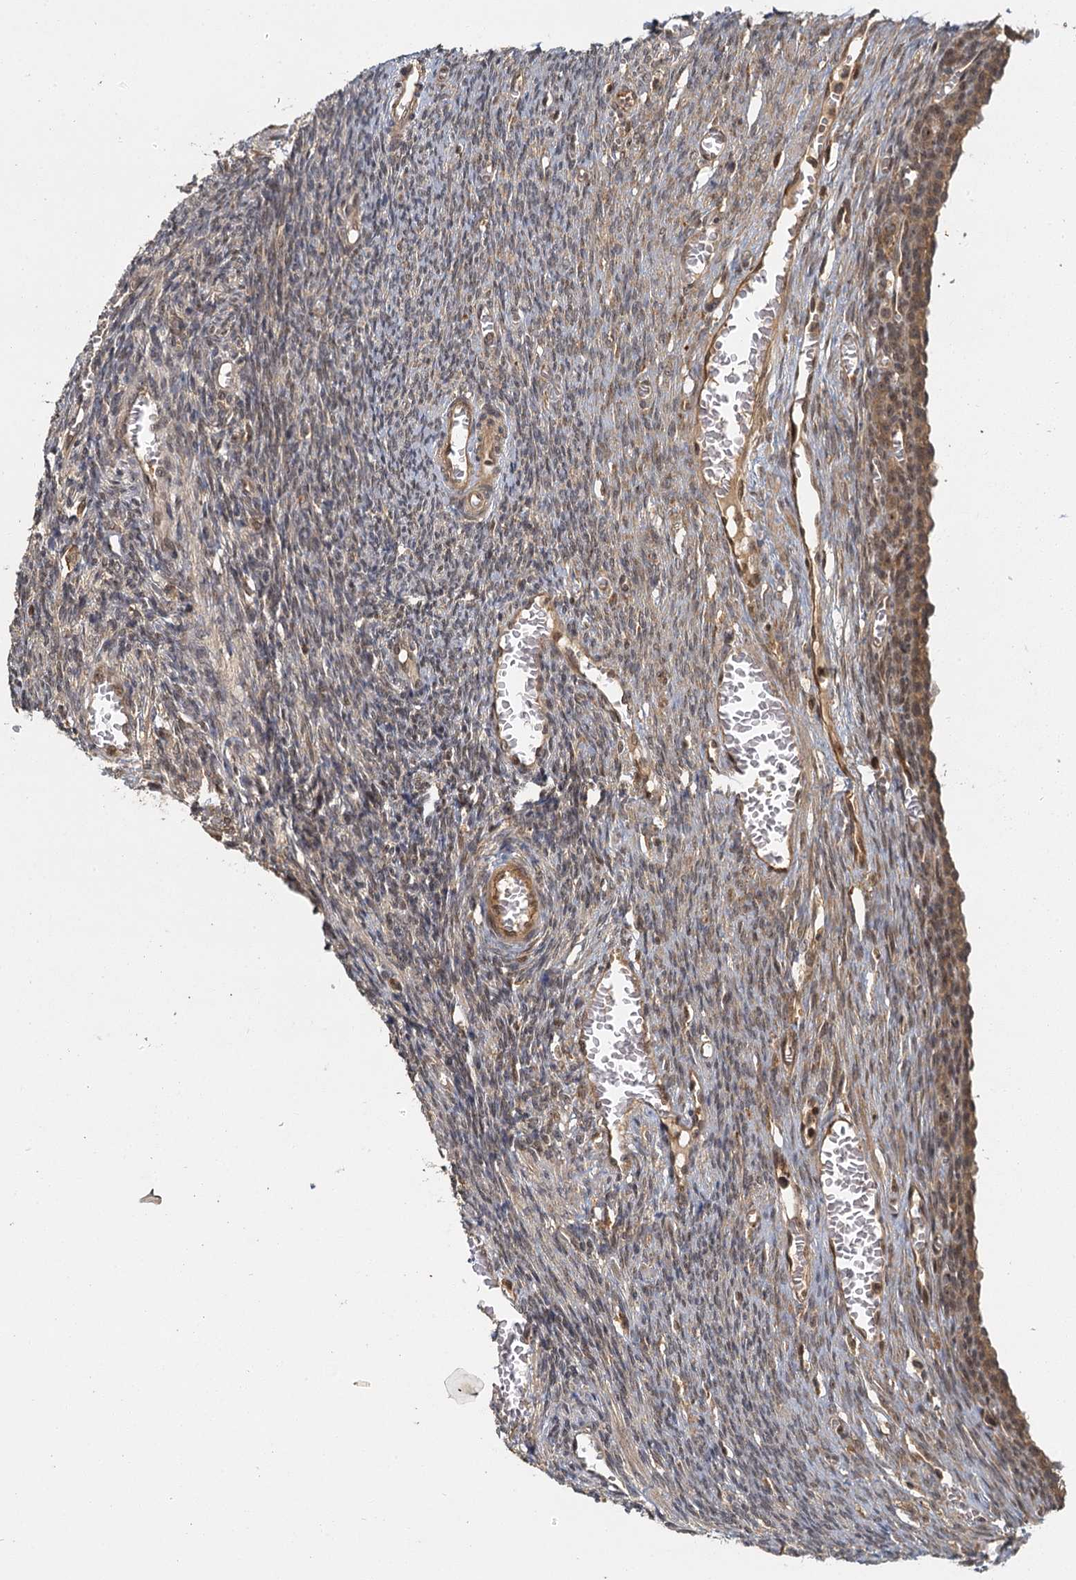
{"staining": {"intensity": "weak", "quantity": ">75%", "location": "cytoplasmic/membranous"}, "tissue": "ovary", "cell_type": "Ovarian stroma cells", "image_type": "normal", "snomed": [{"axis": "morphology", "description": "Normal tissue, NOS"}, {"axis": "topography", "description": "Ovary"}], "caption": "Weak cytoplasmic/membranous protein expression is present in approximately >75% of ovarian stroma cells in ovary. (Stains: DAB in brown, nuclei in blue, Microscopy: brightfield microscopy at high magnification).", "gene": "ZNF549", "patient": {"sex": "female", "age": 27}}